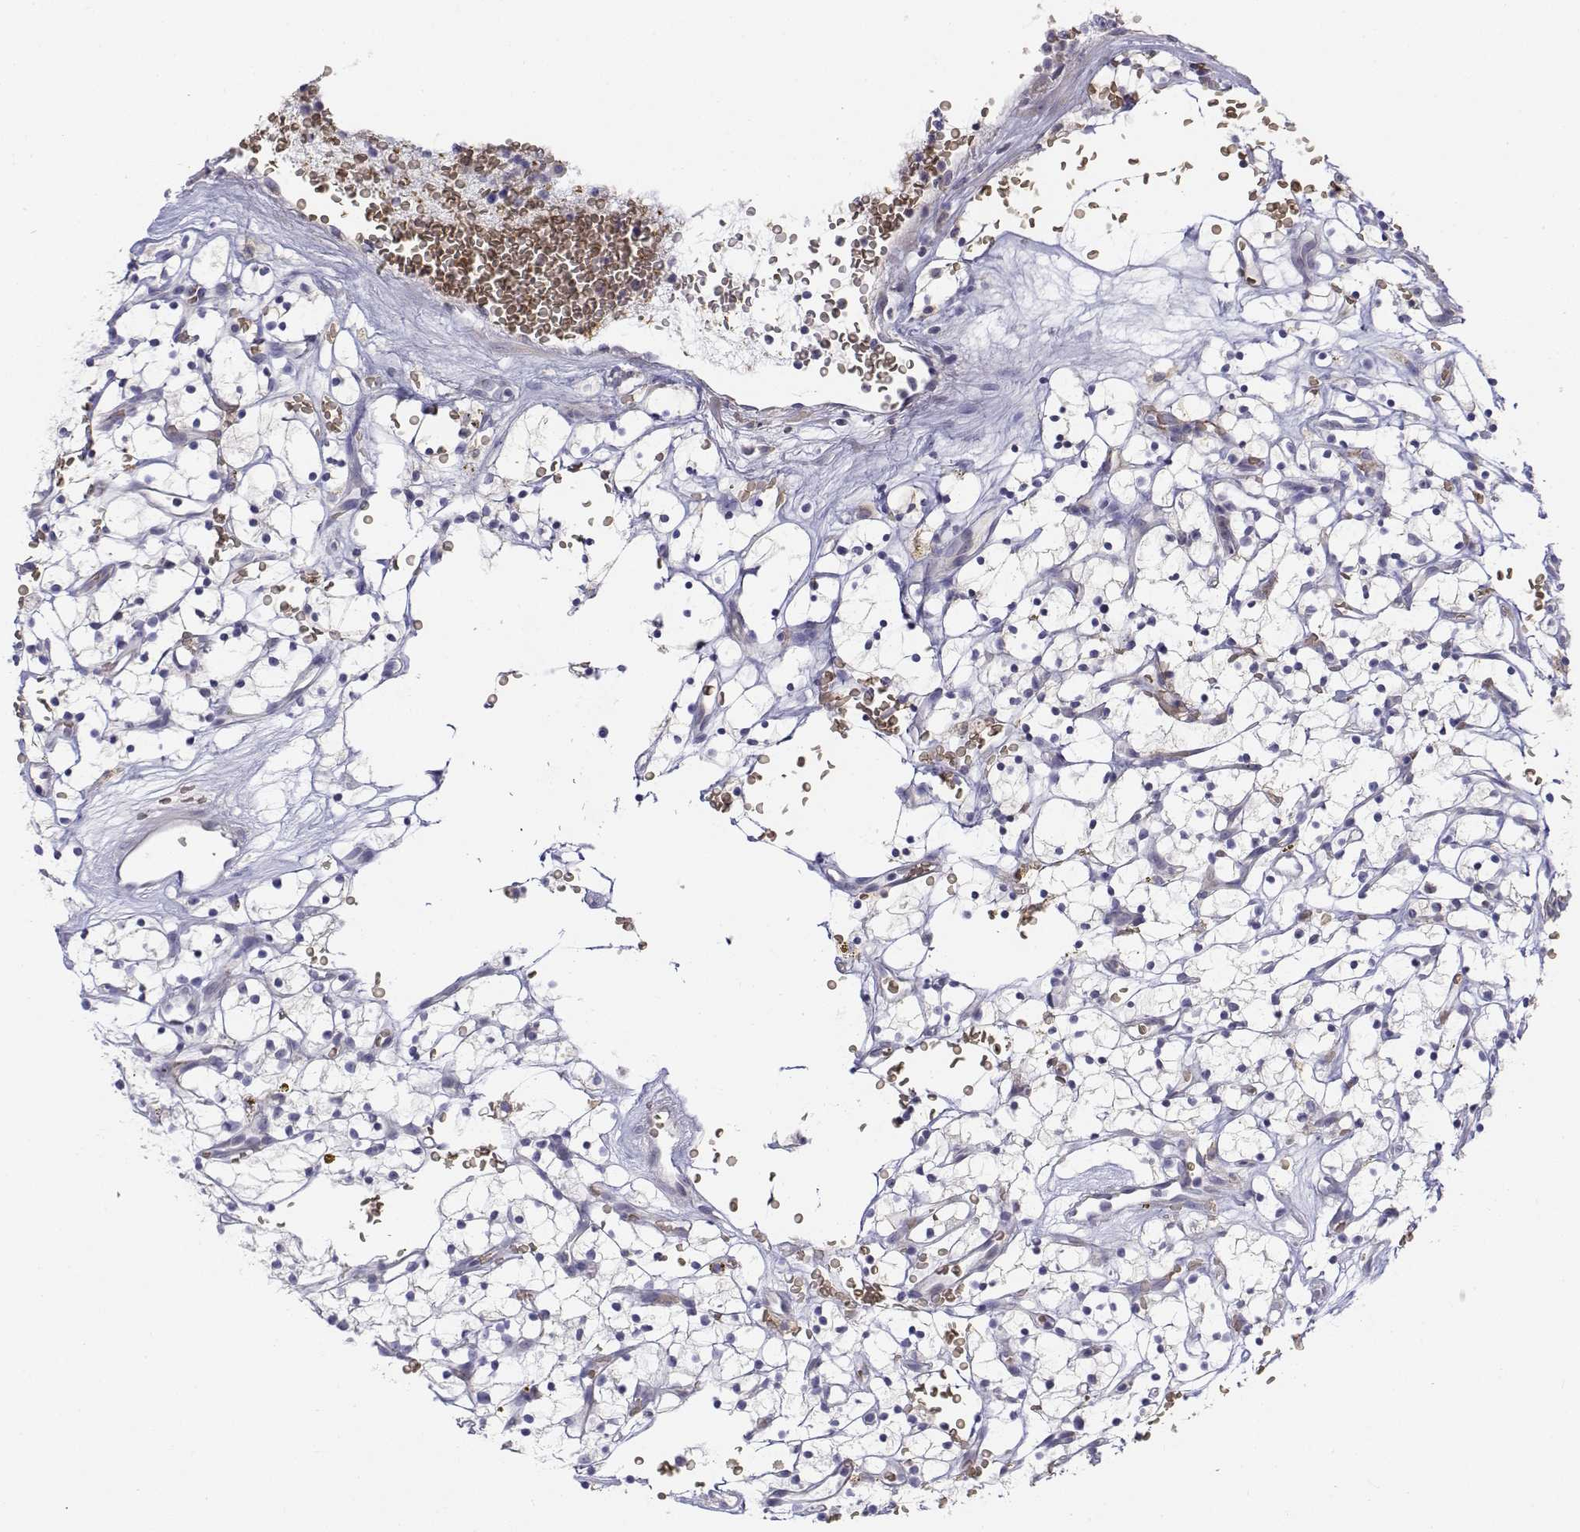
{"staining": {"intensity": "negative", "quantity": "none", "location": "none"}, "tissue": "renal cancer", "cell_type": "Tumor cells", "image_type": "cancer", "snomed": [{"axis": "morphology", "description": "Adenocarcinoma, NOS"}, {"axis": "topography", "description": "Kidney"}], "caption": "Micrograph shows no significant protein expression in tumor cells of renal adenocarcinoma.", "gene": "CADM1", "patient": {"sex": "female", "age": 64}}